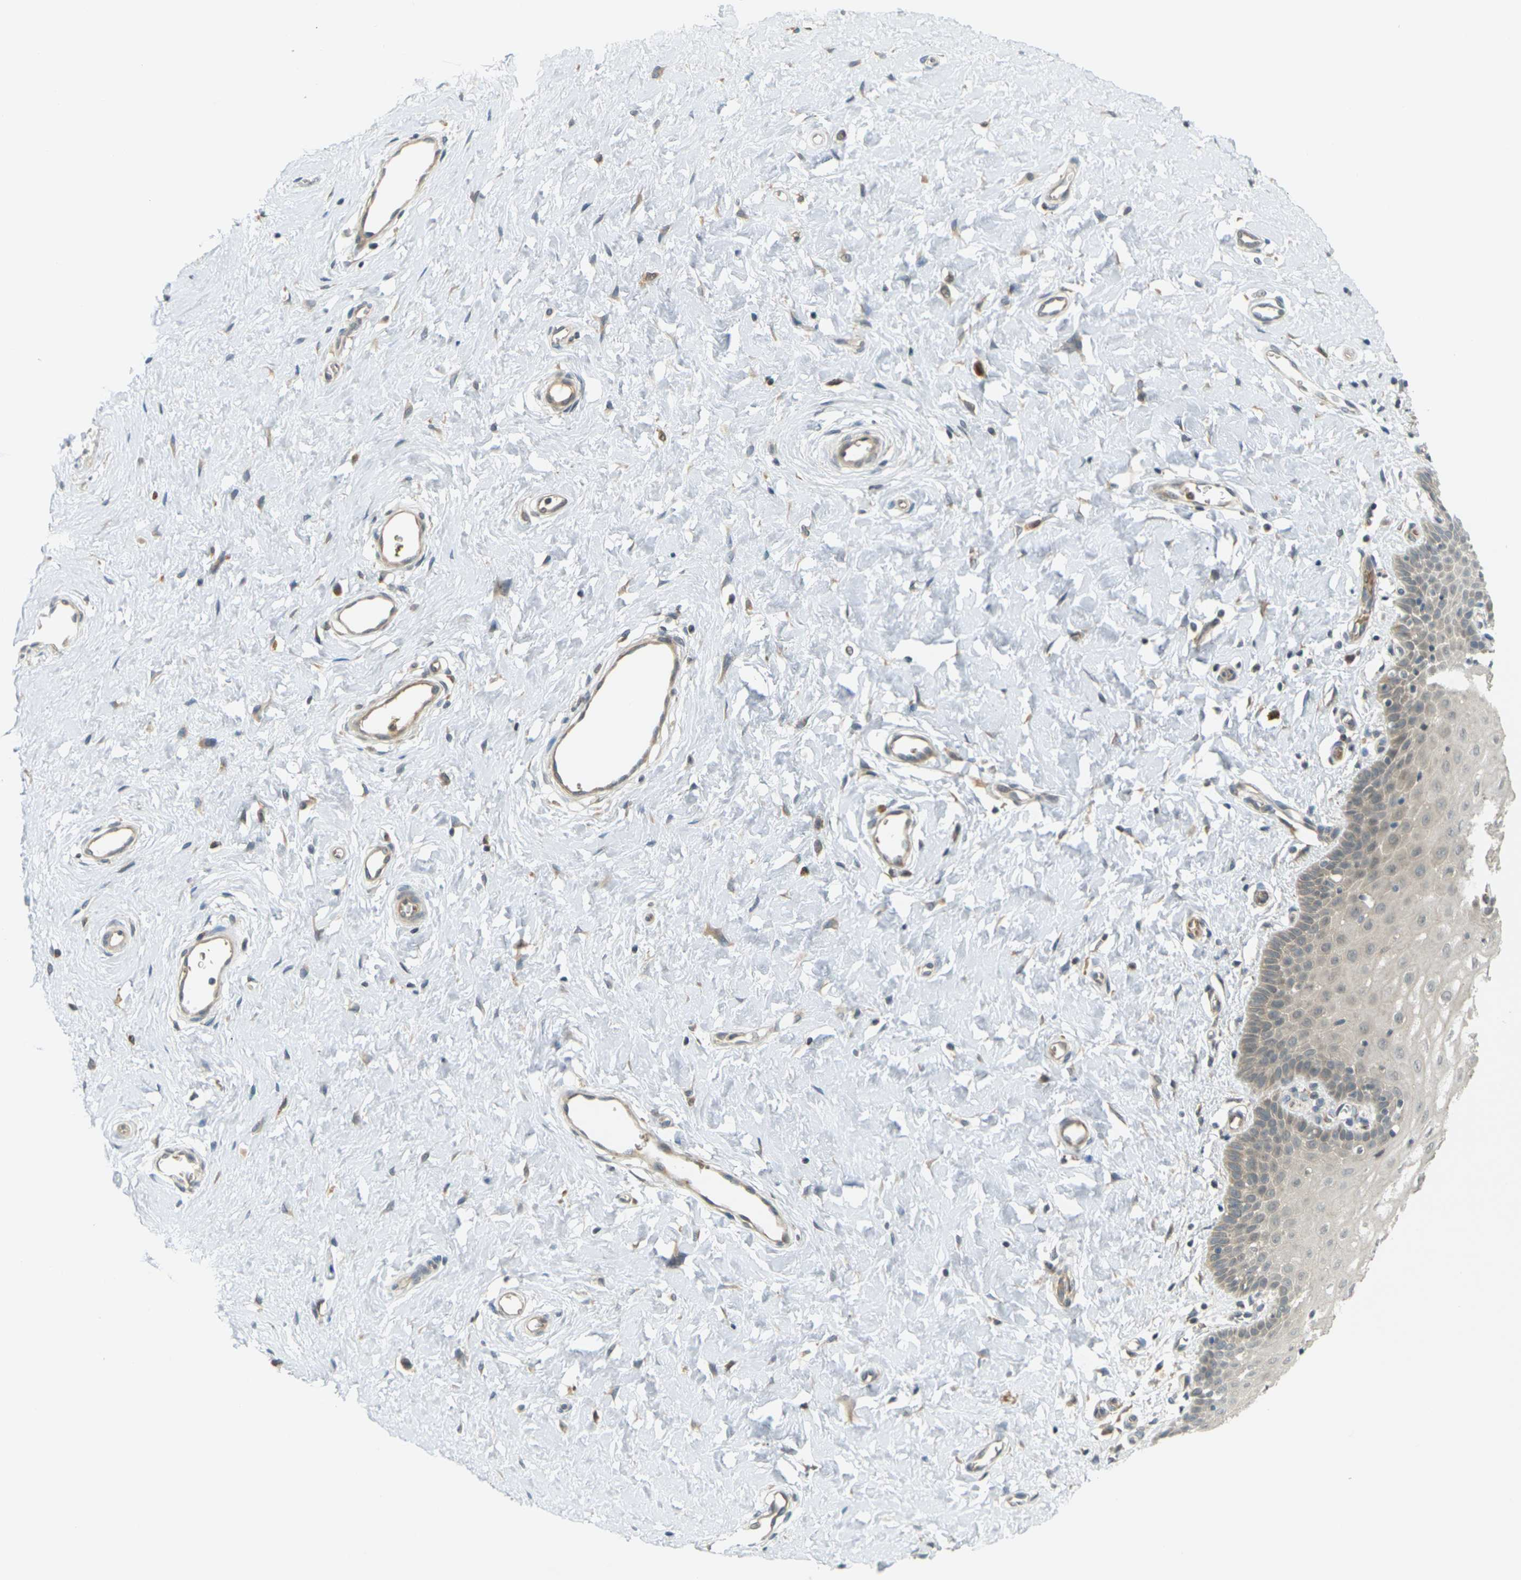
{"staining": {"intensity": "weak", "quantity": ">75%", "location": "cytoplasmic/membranous"}, "tissue": "cervix", "cell_type": "Glandular cells", "image_type": "normal", "snomed": [{"axis": "morphology", "description": "Normal tissue, NOS"}, {"axis": "topography", "description": "Cervix"}], "caption": "The image reveals immunohistochemical staining of benign cervix. There is weak cytoplasmic/membranous staining is present in approximately >75% of glandular cells. Nuclei are stained in blue.", "gene": "SOCS6", "patient": {"sex": "female", "age": 55}}